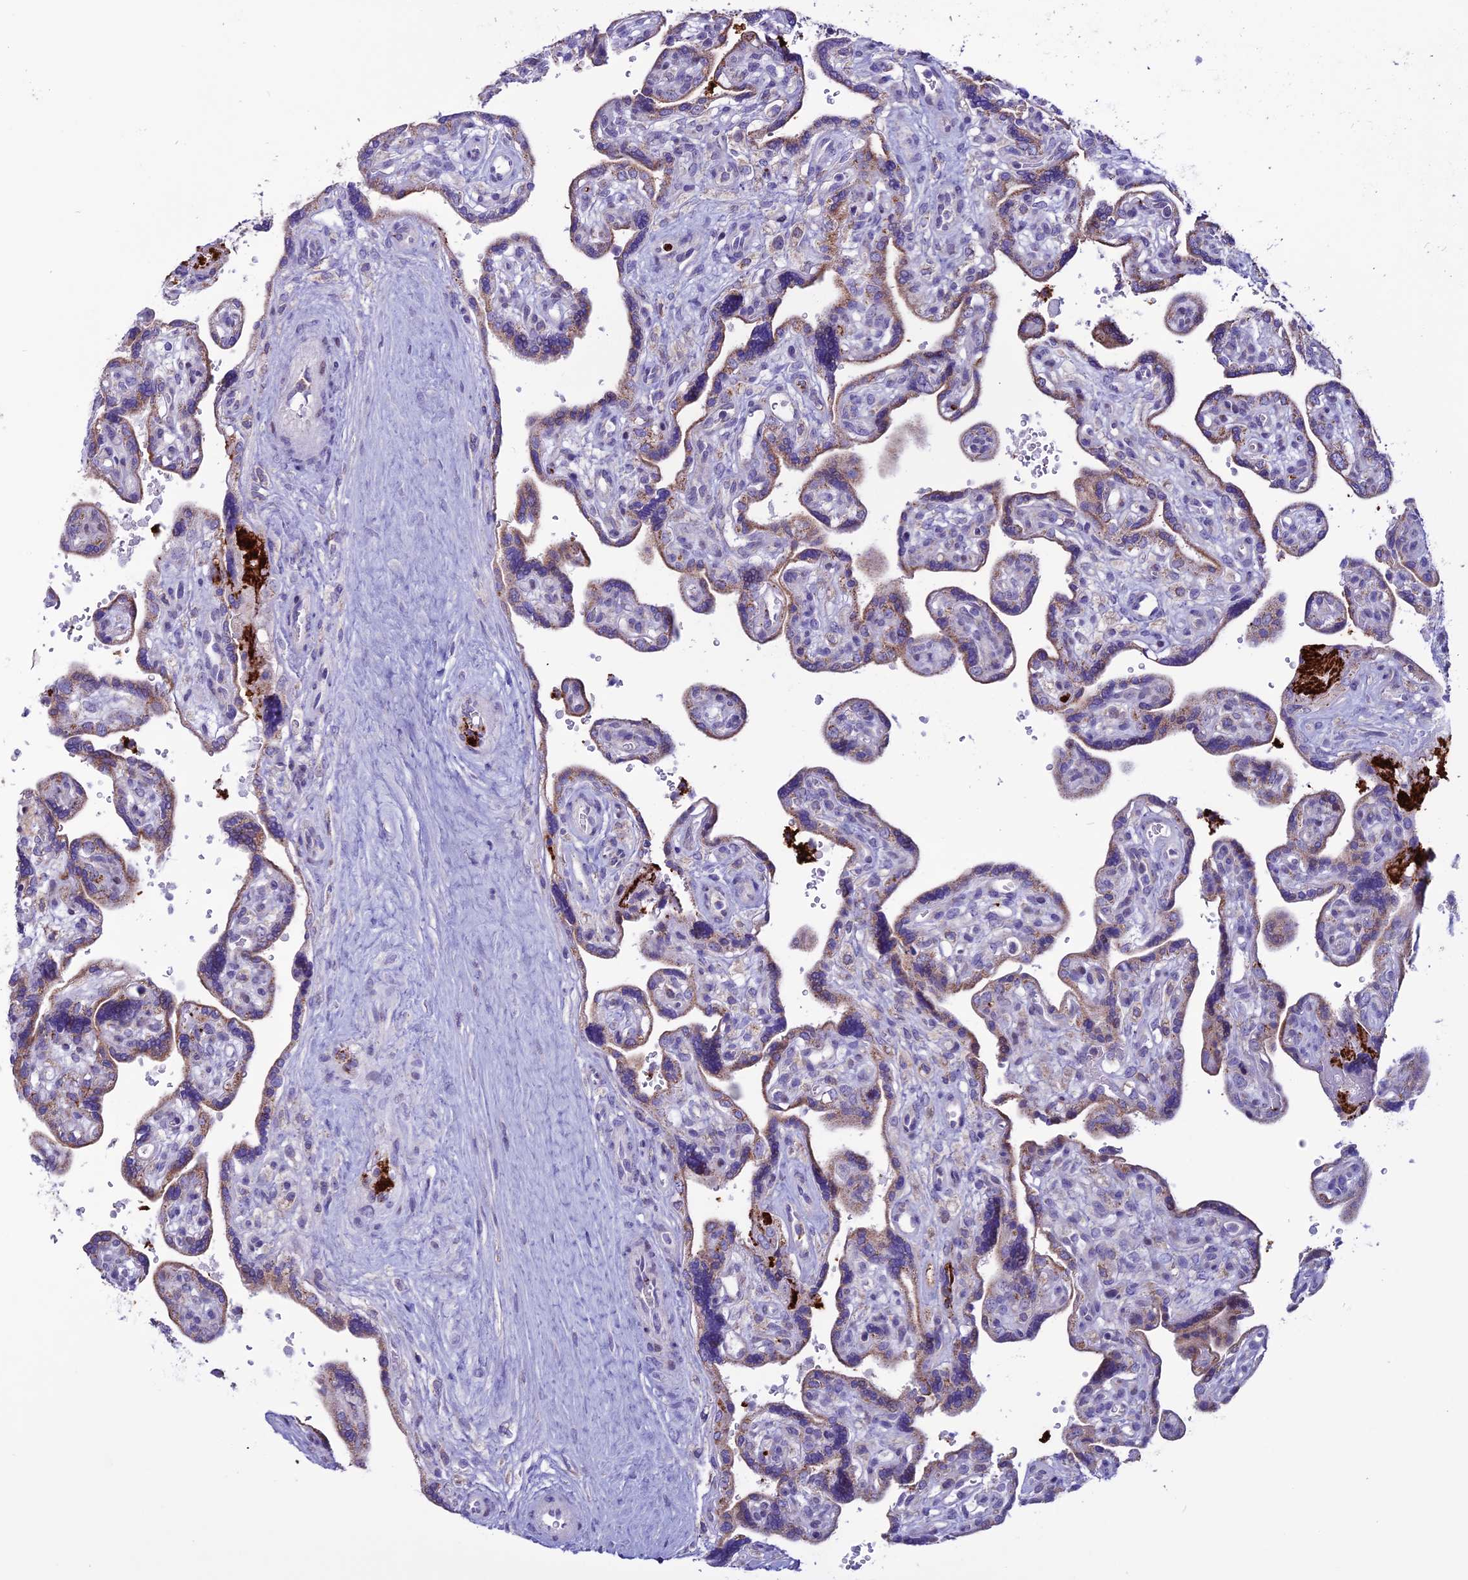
{"staining": {"intensity": "moderate", "quantity": "25%-75%", "location": "cytoplasmic/membranous"}, "tissue": "placenta", "cell_type": "Trophoblastic cells", "image_type": "normal", "snomed": [{"axis": "morphology", "description": "Normal tissue, NOS"}, {"axis": "topography", "description": "Placenta"}], "caption": "This histopathology image shows IHC staining of unremarkable human placenta, with medium moderate cytoplasmic/membranous staining in approximately 25%-75% of trophoblastic cells.", "gene": "C21orf140", "patient": {"sex": "female", "age": 39}}